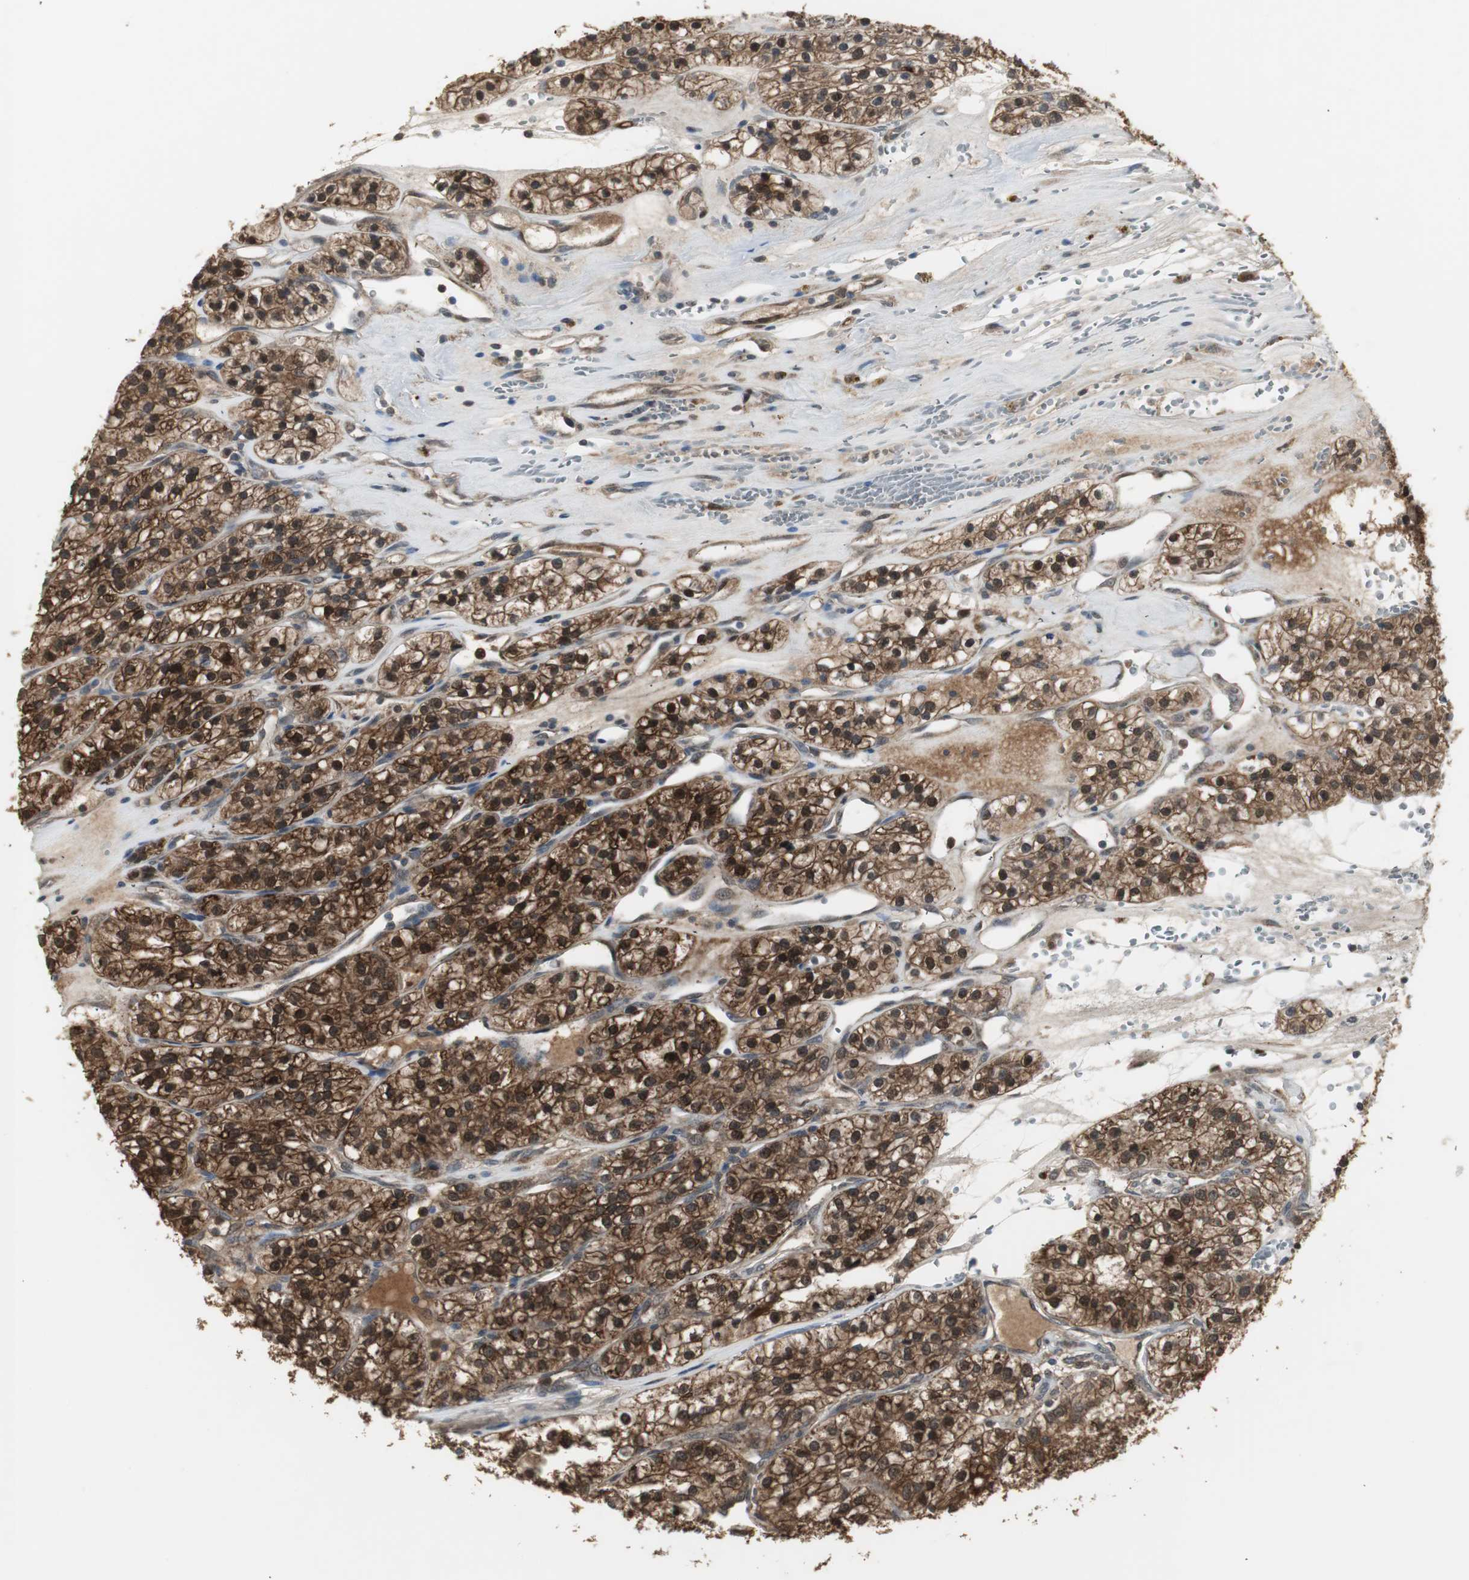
{"staining": {"intensity": "strong", "quantity": ">75%", "location": "cytoplasmic/membranous,nuclear"}, "tissue": "renal cancer", "cell_type": "Tumor cells", "image_type": "cancer", "snomed": [{"axis": "morphology", "description": "Adenocarcinoma, NOS"}, {"axis": "topography", "description": "Kidney"}], "caption": "Protein expression analysis of renal adenocarcinoma shows strong cytoplasmic/membranous and nuclear positivity in about >75% of tumor cells. (DAB (3,3'-diaminobenzidine) = brown stain, brightfield microscopy at high magnification).", "gene": "PLIN3", "patient": {"sex": "female", "age": 57}}